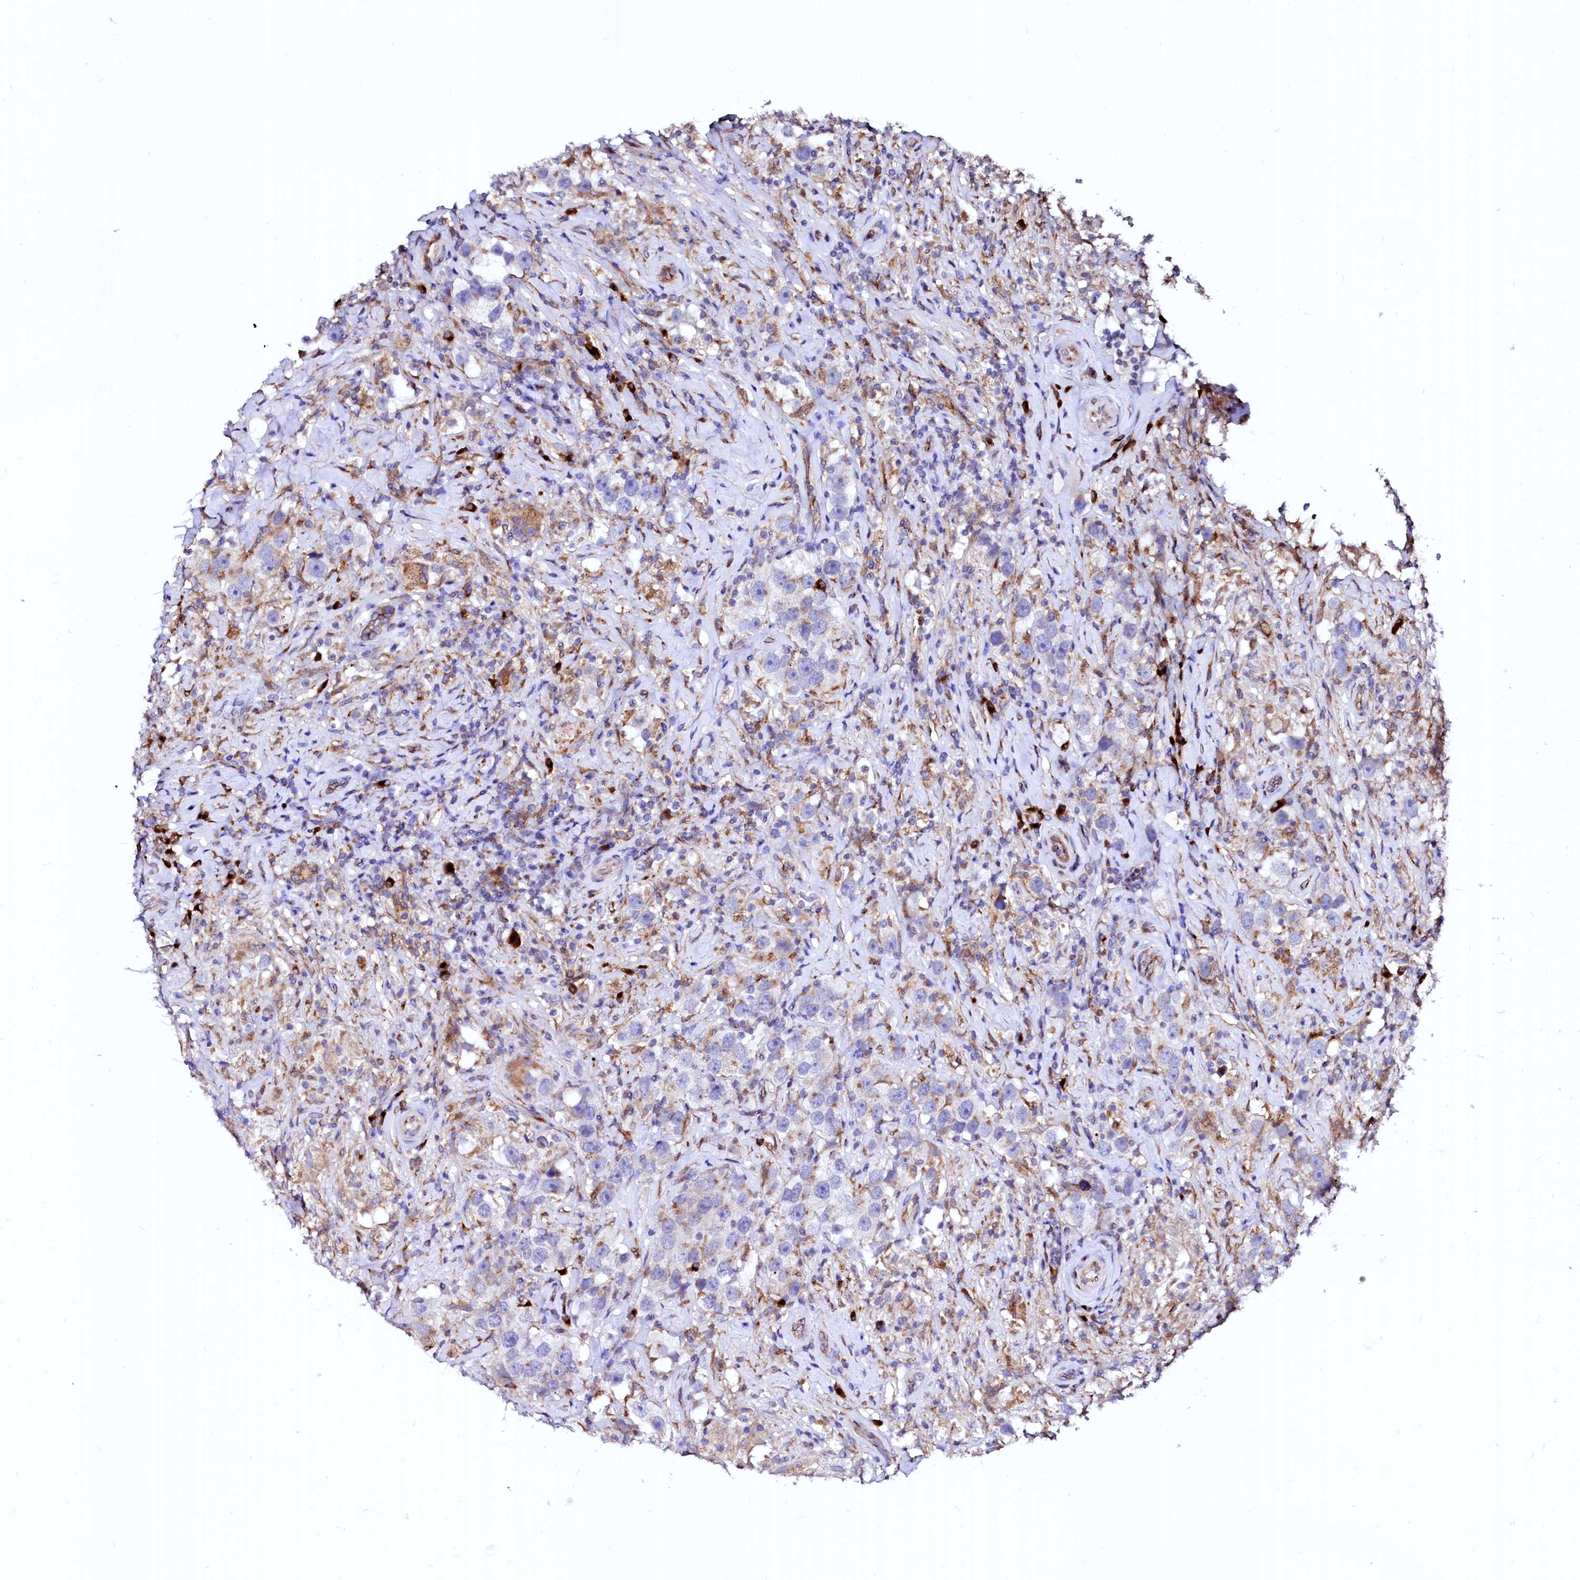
{"staining": {"intensity": "moderate", "quantity": "<25%", "location": "cytoplasmic/membranous"}, "tissue": "testis cancer", "cell_type": "Tumor cells", "image_type": "cancer", "snomed": [{"axis": "morphology", "description": "Seminoma, NOS"}, {"axis": "topography", "description": "Testis"}], "caption": "IHC photomicrograph of neoplastic tissue: testis cancer stained using immunohistochemistry (IHC) reveals low levels of moderate protein expression localized specifically in the cytoplasmic/membranous of tumor cells, appearing as a cytoplasmic/membranous brown color.", "gene": "LMAN1", "patient": {"sex": "male", "age": 49}}